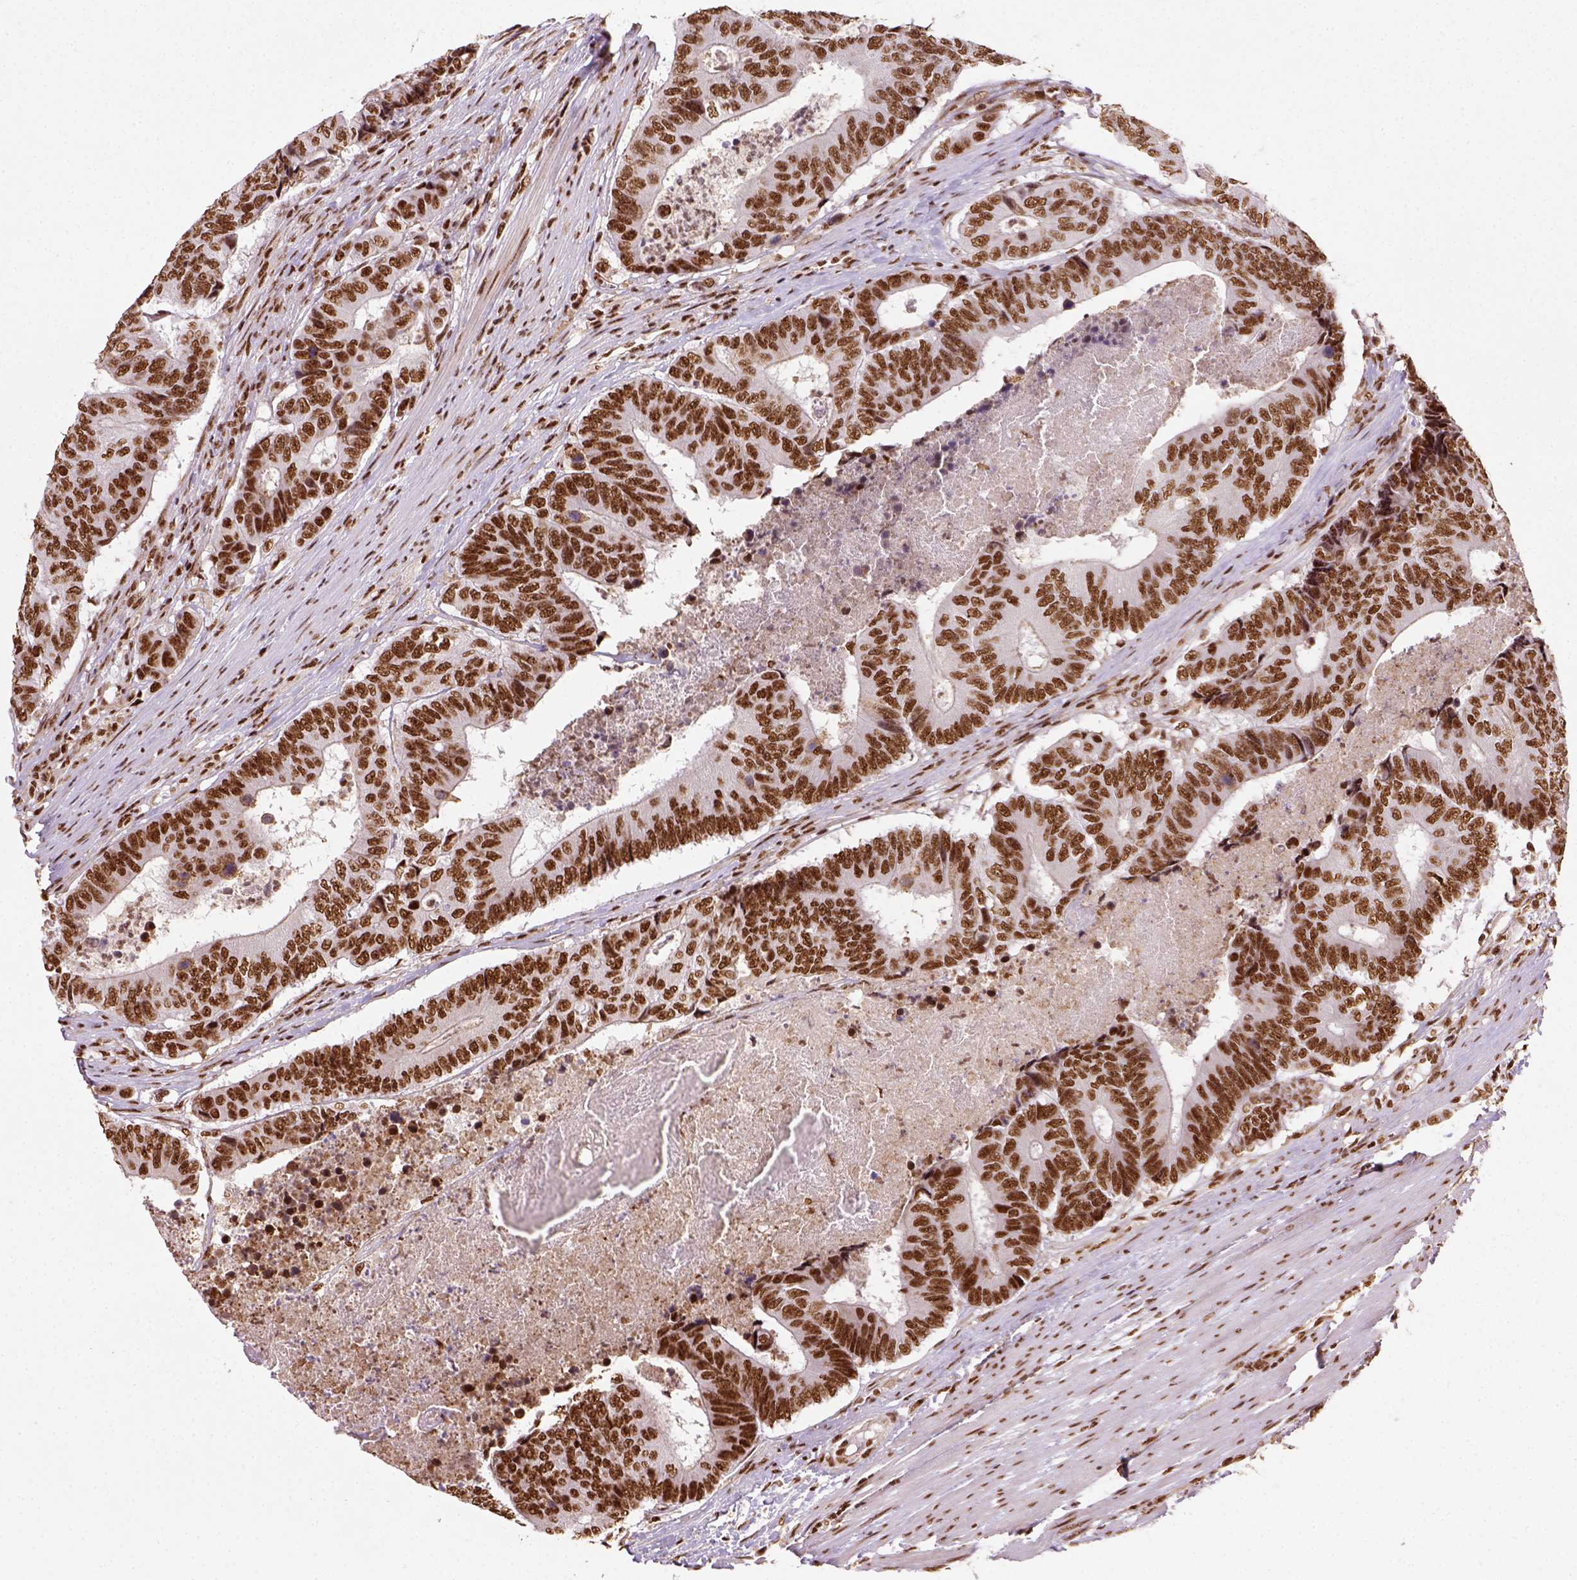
{"staining": {"intensity": "strong", "quantity": ">75%", "location": "nuclear"}, "tissue": "colorectal cancer", "cell_type": "Tumor cells", "image_type": "cancer", "snomed": [{"axis": "morphology", "description": "Adenocarcinoma, NOS"}, {"axis": "topography", "description": "Colon"}], "caption": "Human colorectal cancer stained with a brown dye exhibits strong nuclear positive staining in approximately >75% of tumor cells.", "gene": "CCAR1", "patient": {"sex": "female", "age": 48}}